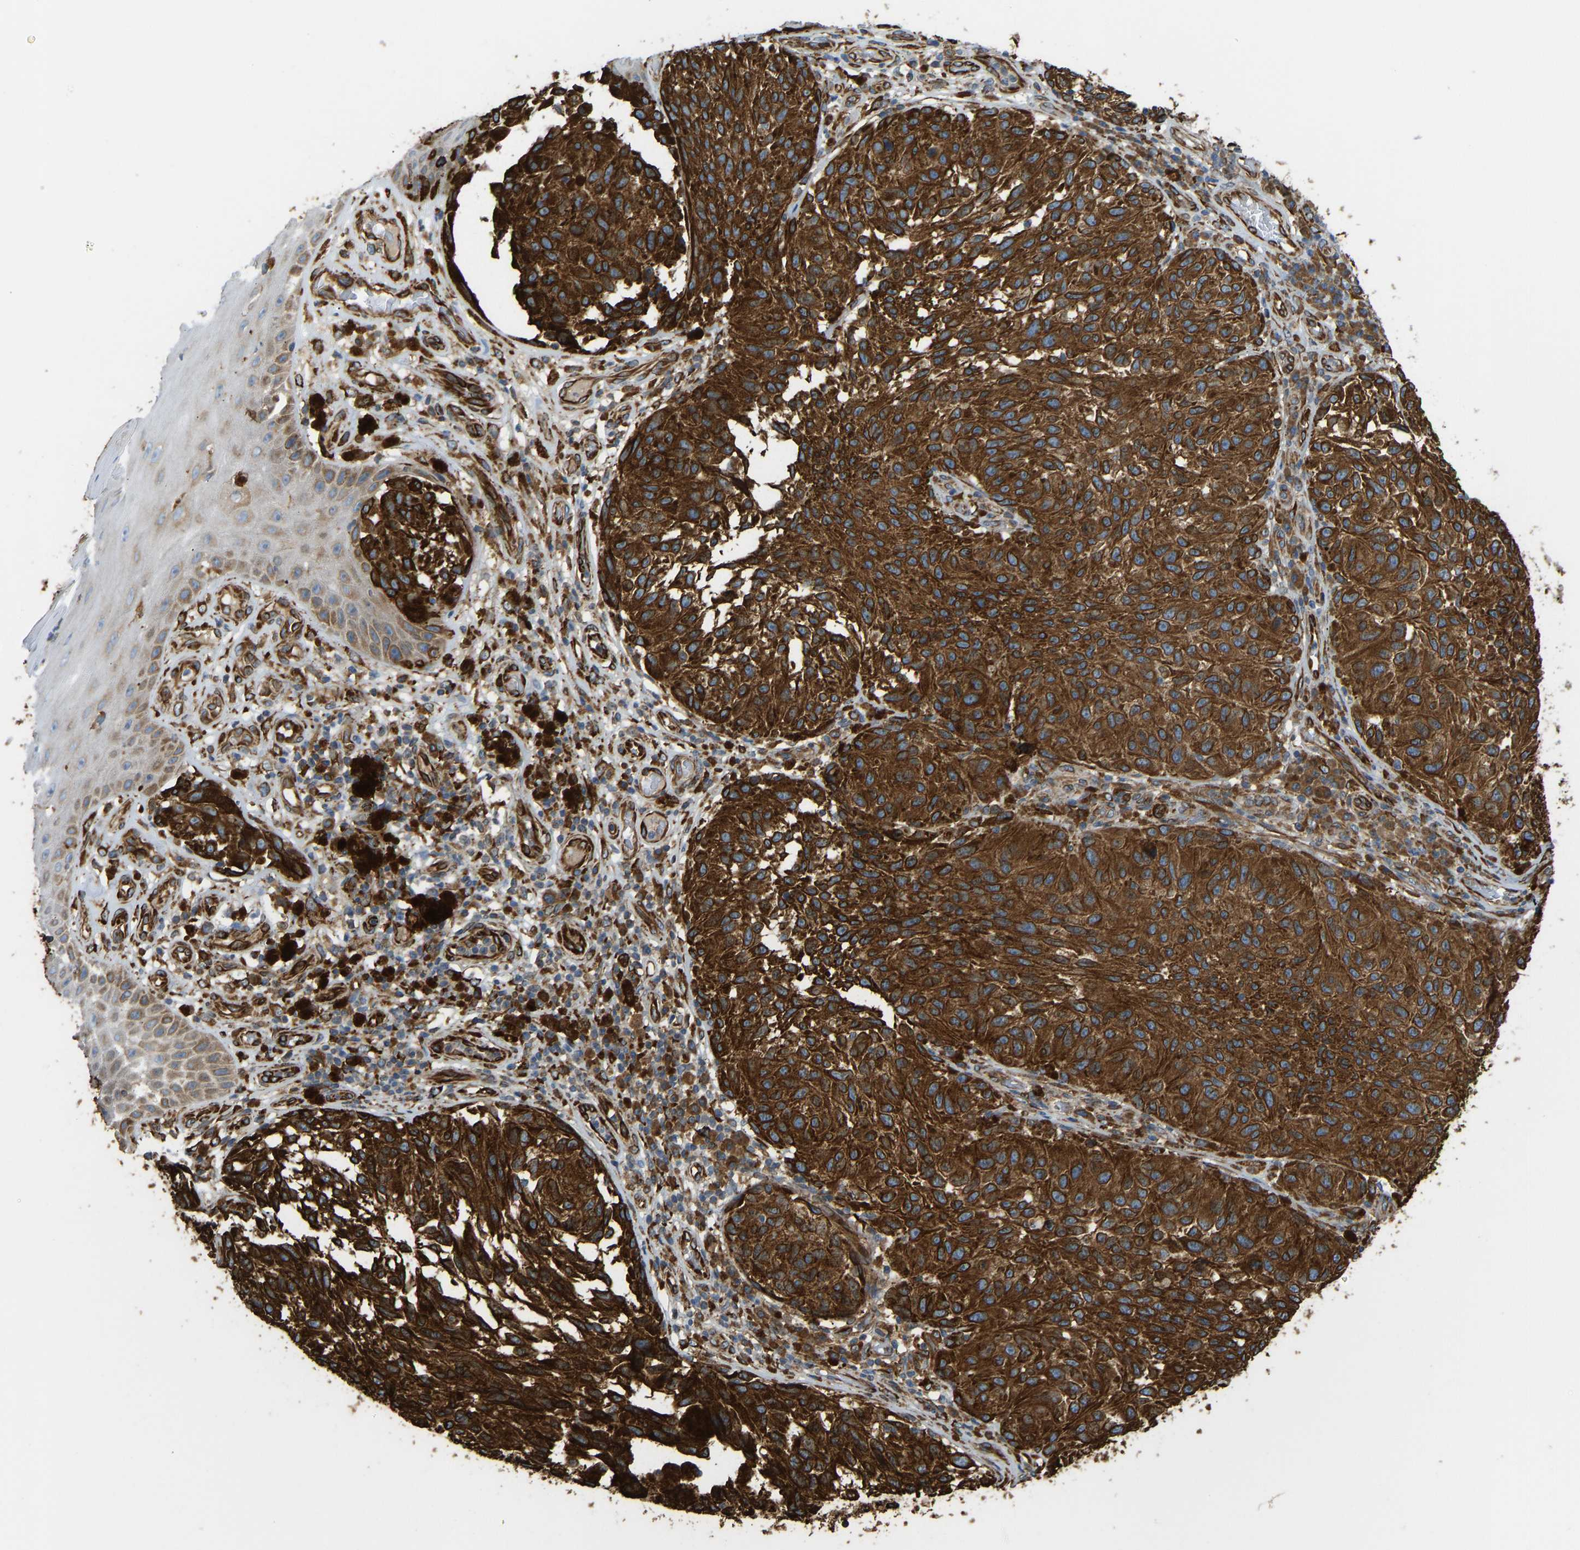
{"staining": {"intensity": "strong", "quantity": ">75%", "location": "cytoplasmic/membranous"}, "tissue": "melanoma", "cell_type": "Tumor cells", "image_type": "cancer", "snomed": [{"axis": "morphology", "description": "Malignant melanoma, NOS"}, {"axis": "topography", "description": "Skin"}], "caption": "IHC histopathology image of neoplastic tissue: melanoma stained using IHC reveals high levels of strong protein expression localized specifically in the cytoplasmic/membranous of tumor cells, appearing as a cytoplasmic/membranous brown color.", "gene": "BEX3", "patient": {"sex": "female", "age": 73}}